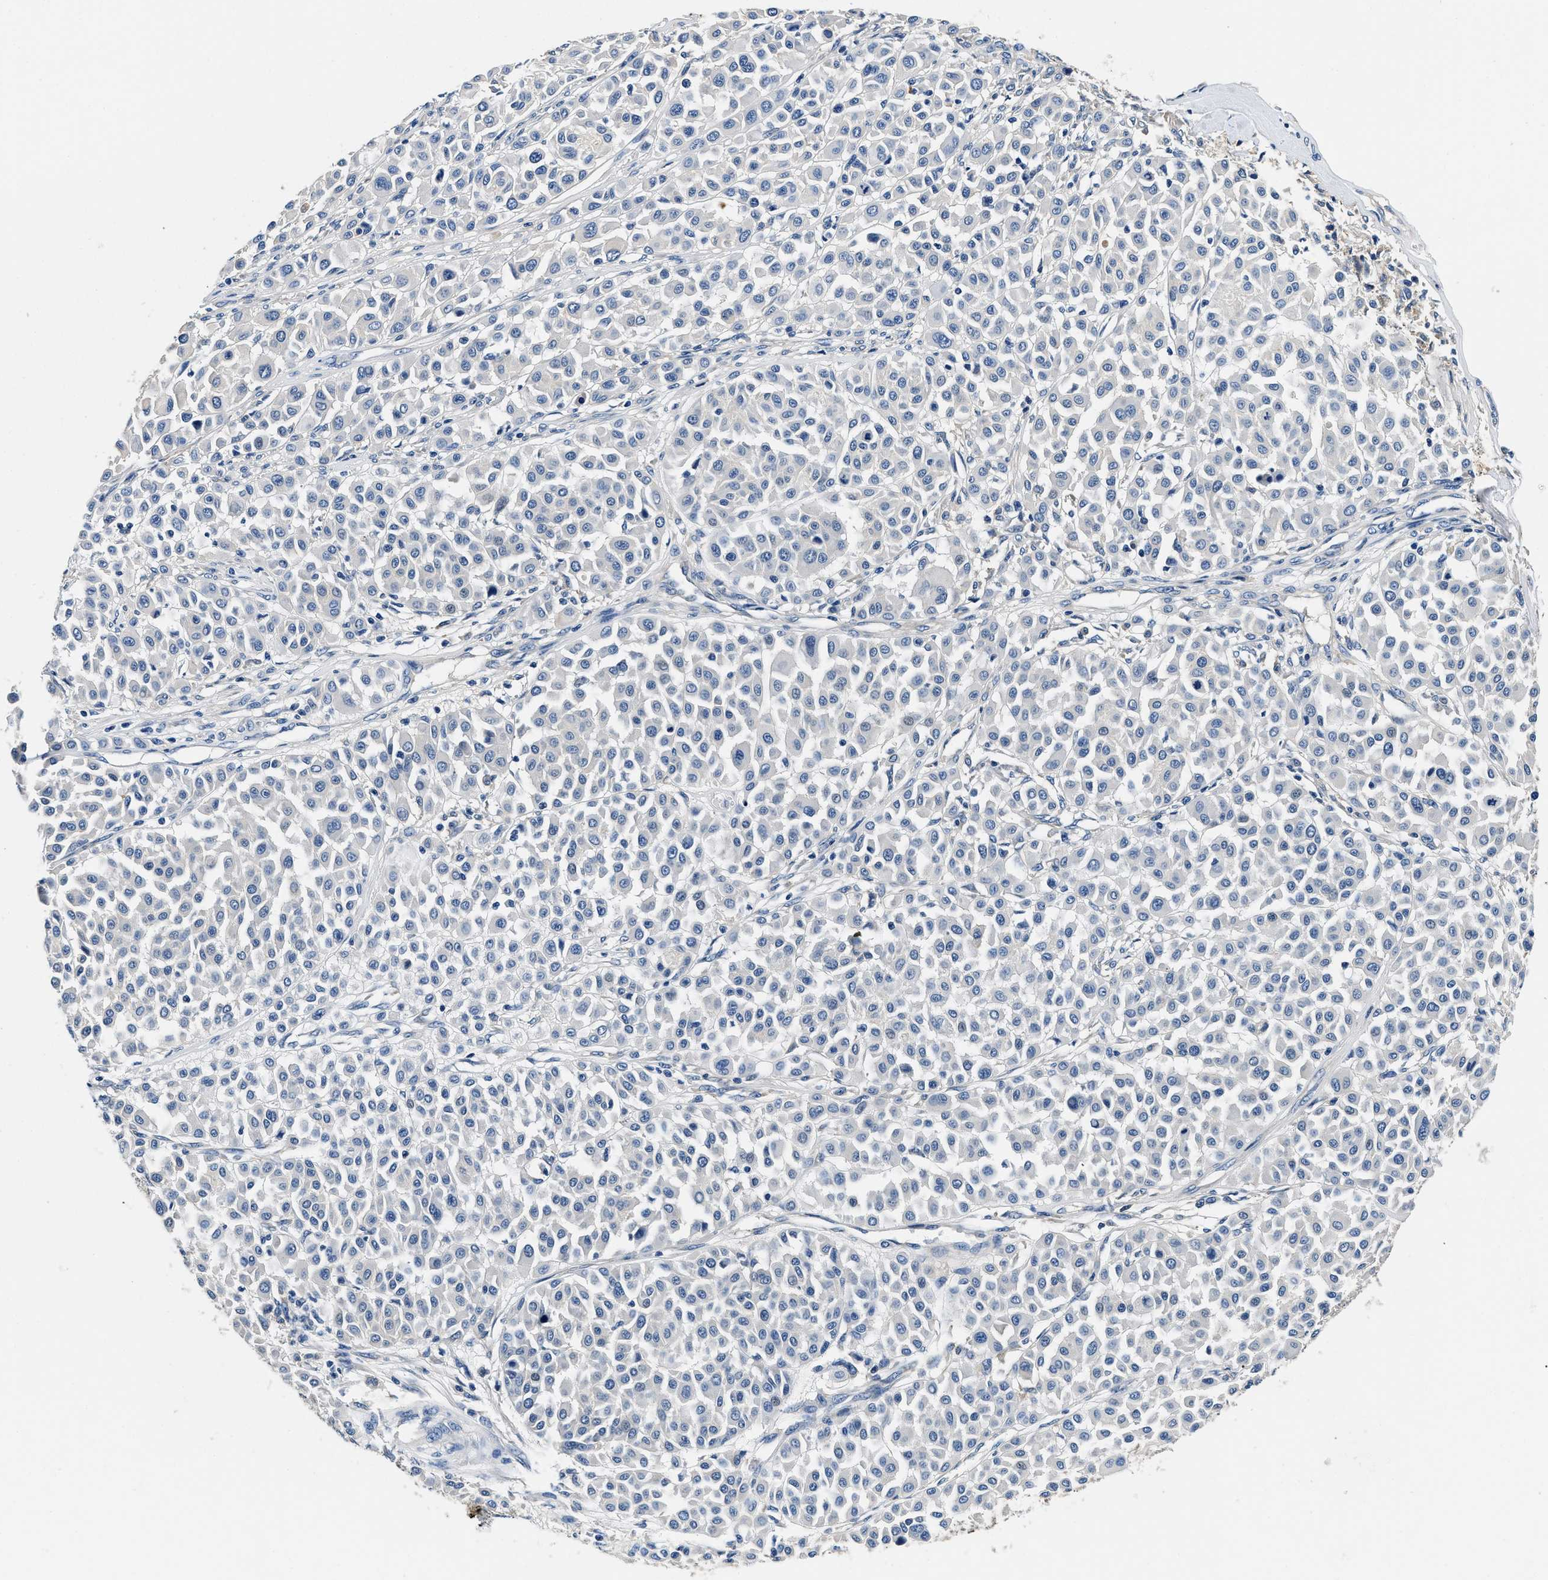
{"staining": {"intensity": "negative", "quantity": "none", "location": "none"}, "tissue": "melanoma", "cell_type": "Tumor cells", "image_type": "cancer", "snomed": [{"axis": "morphology", "description": "Malignant melanoma, Metastatic site"}, {"axis": "topography", "description": "Soft tissue"}], "caption": "This image is of melanoma stained with immunohistochemistry to label a protein in brown with the nuclei are counter-stained blue. There is no expression in tumor cells. (Immunohistochemistry (ihc), brightfield microscopy, high magnification).", "gene": "ZFAND3", "patient": {"sex": "male", "age": 41}}